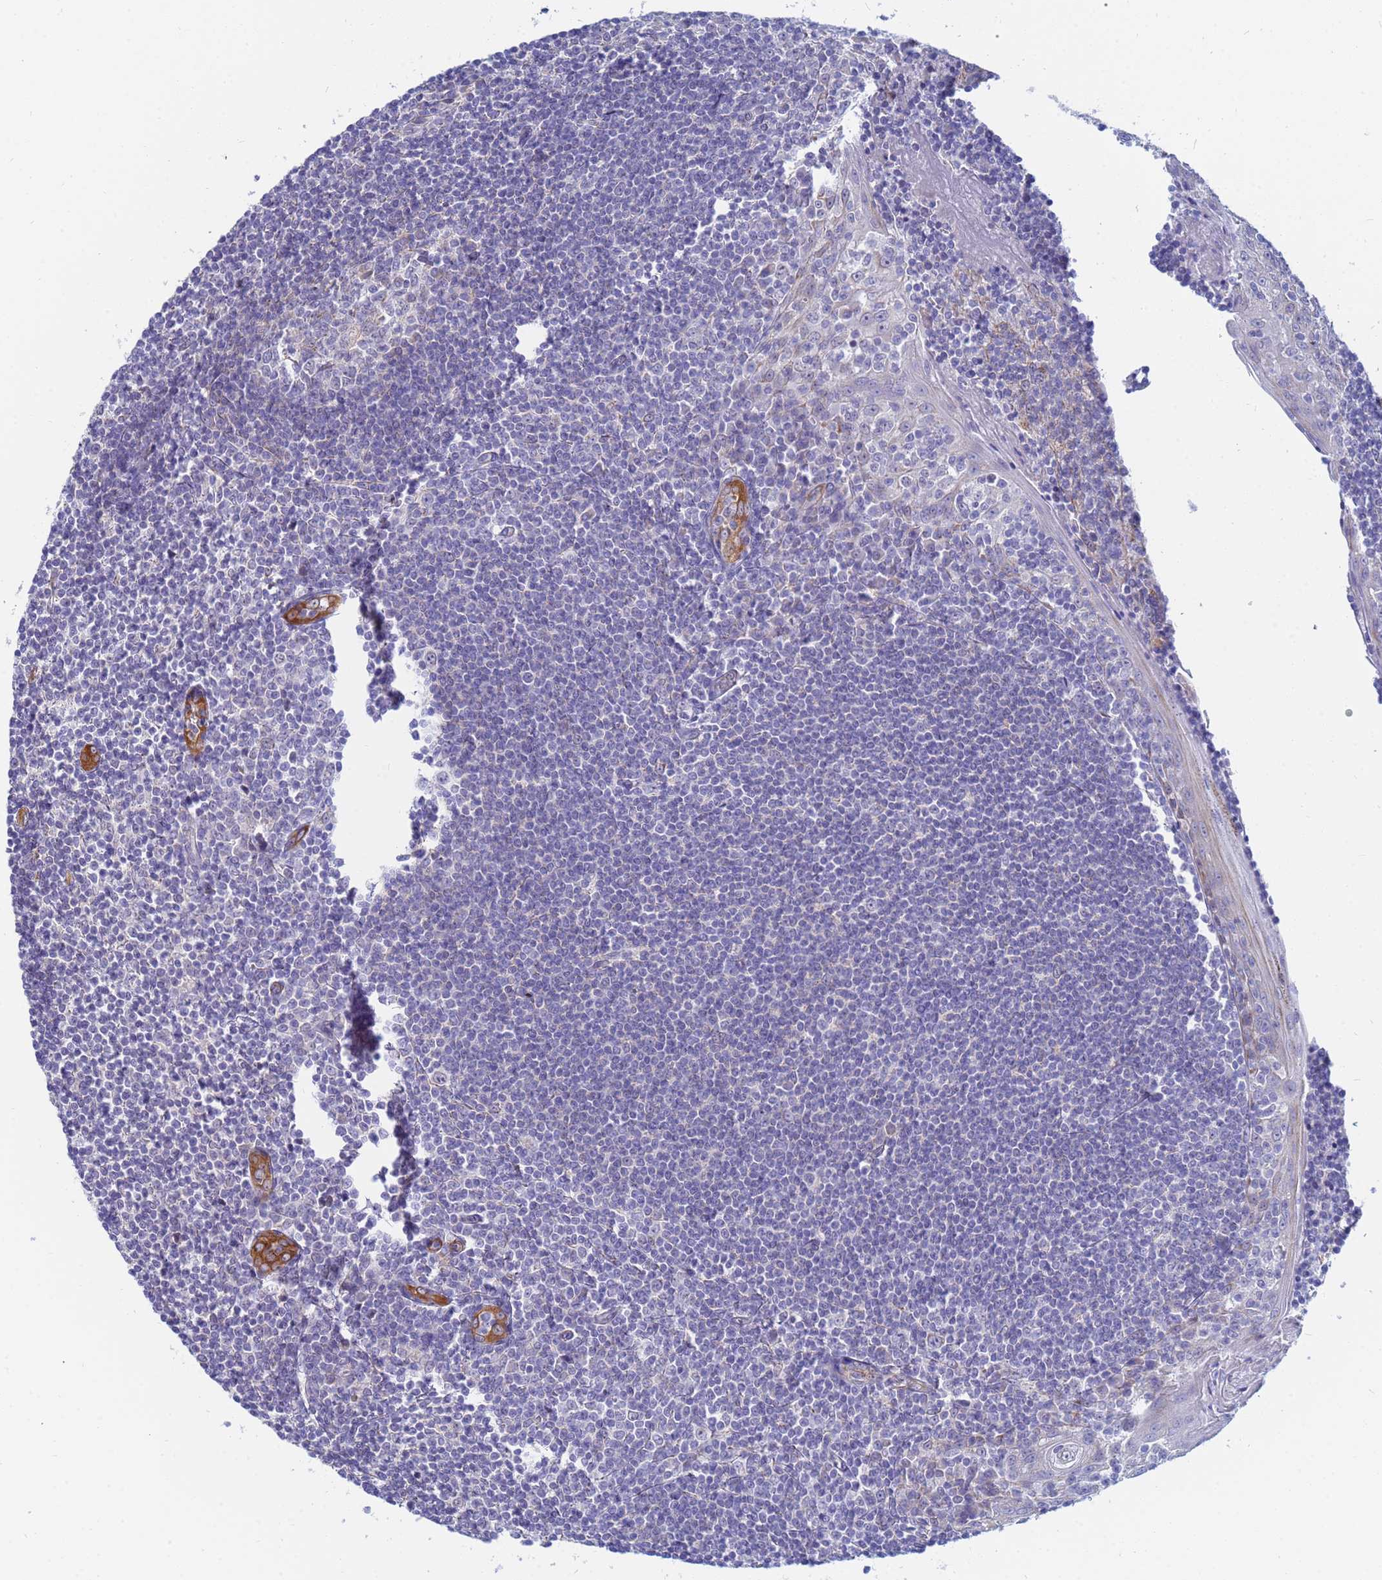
{"staining": {"intensity": "negative", "quantity": "none", "location": "none"}, "tissue": "tonsil", "cell_type": "Germinal center cells", "image_type": "normal", "snomed": [{"axis": "morphology", "description": "Normal tissue, NOS"}, {"axis": "topography", "description": "Tonsil"}], "caption": "This histopathology image is of unremarkable tonsil stained with IHC to label a protein in brown with the nuclei are counter-stained blue. There is no positivity in germinal center cells.", "gene": "SDR39U1", "patient": {"sex": "male", "age": 27}}